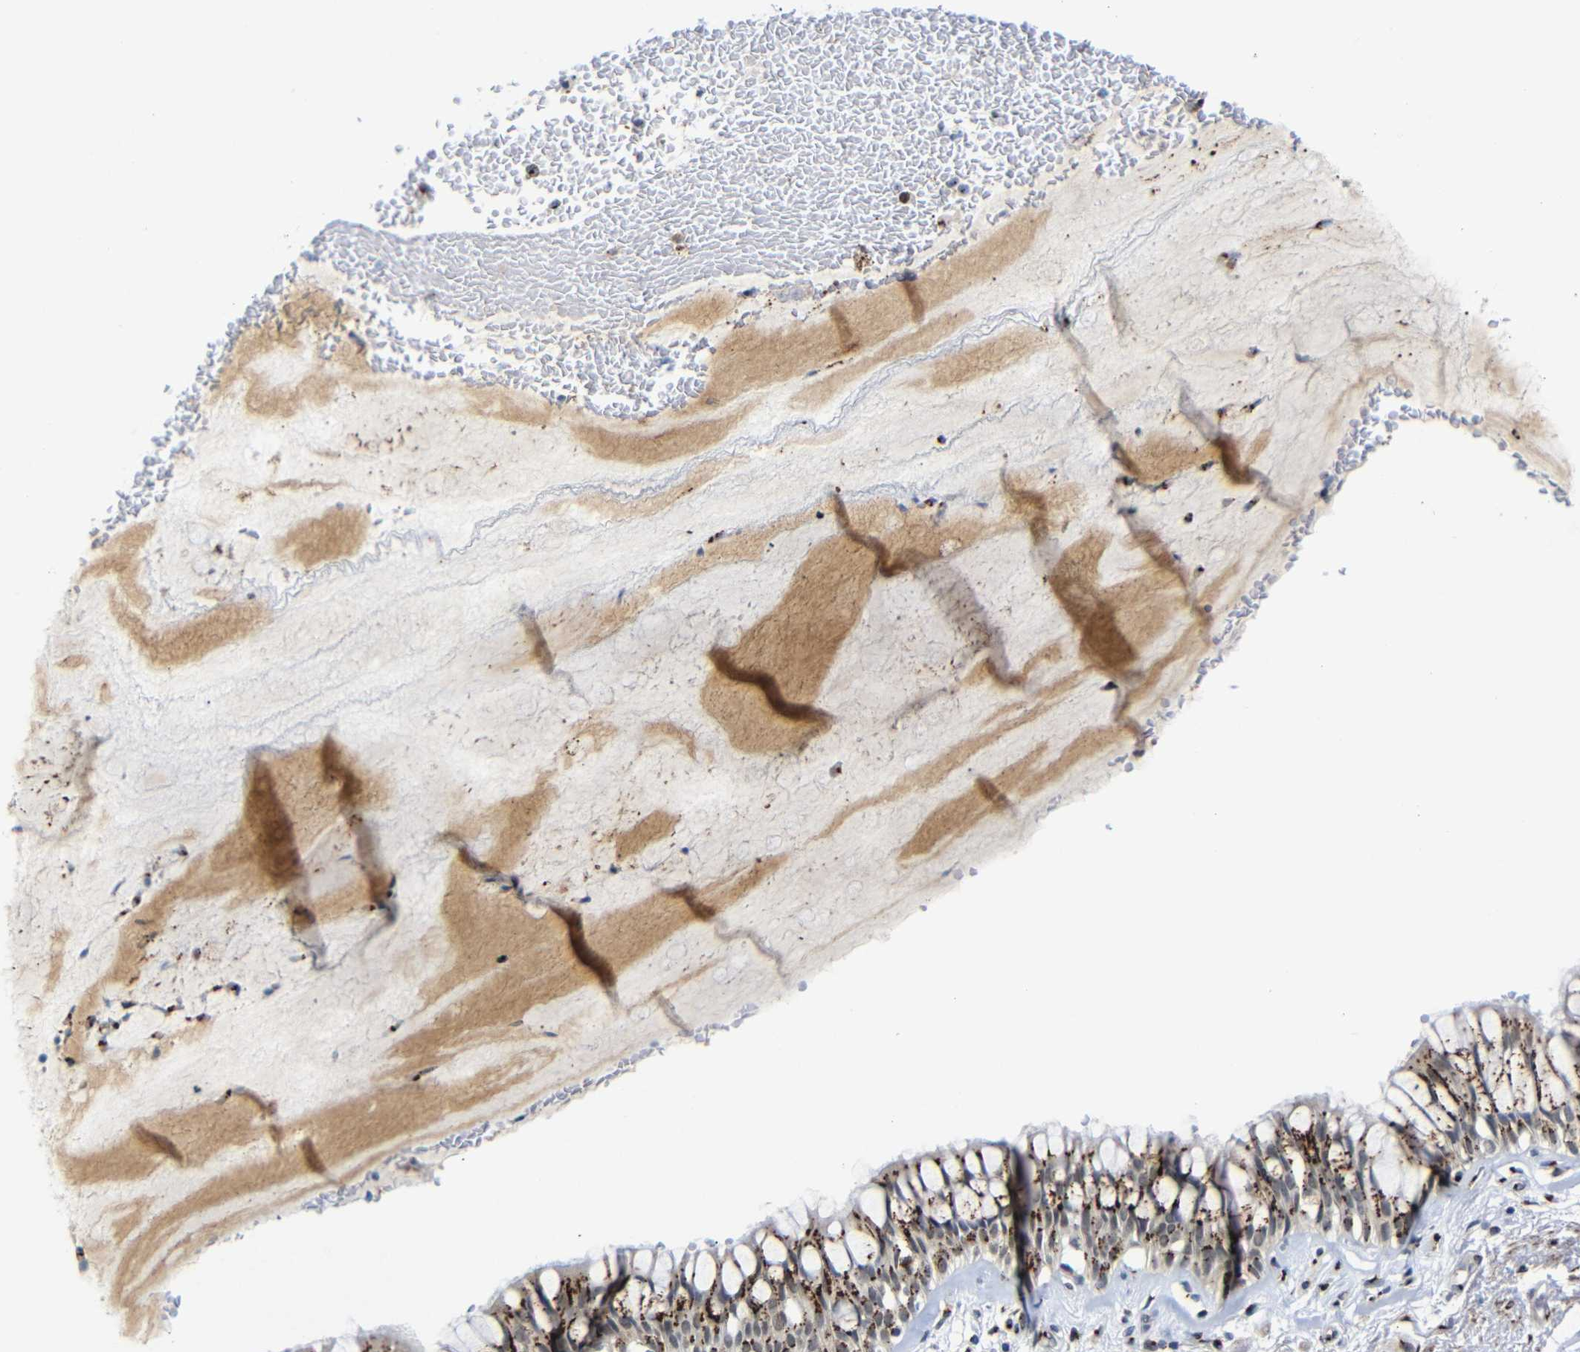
{"staining": {"intensity": "strong", "quantity": ">75%", "location": "cytoplasmic/membranous"}, "tissue": "bronchus", "cell_type": "Respiratory epithelial cells", "image_type": "normal", "snomed": [{"axis": "morphology", "description": "Normal tissue, NOS"}, {"axis": "topography", "description": "Bronchus"}], "caption": "Immunohistochemical staining of unremarkable human bronchus displays >75% levels of strong cytoplasmic/membranous protein positivity in about >75% of respiratory epithelial cells. Using DAB (brown) and hematoxylin (blue) stains, captured at high magnification using brightfield microscopy.", "gene": "TGOLN2", "patient": {"sex": "male", "age": 66}}